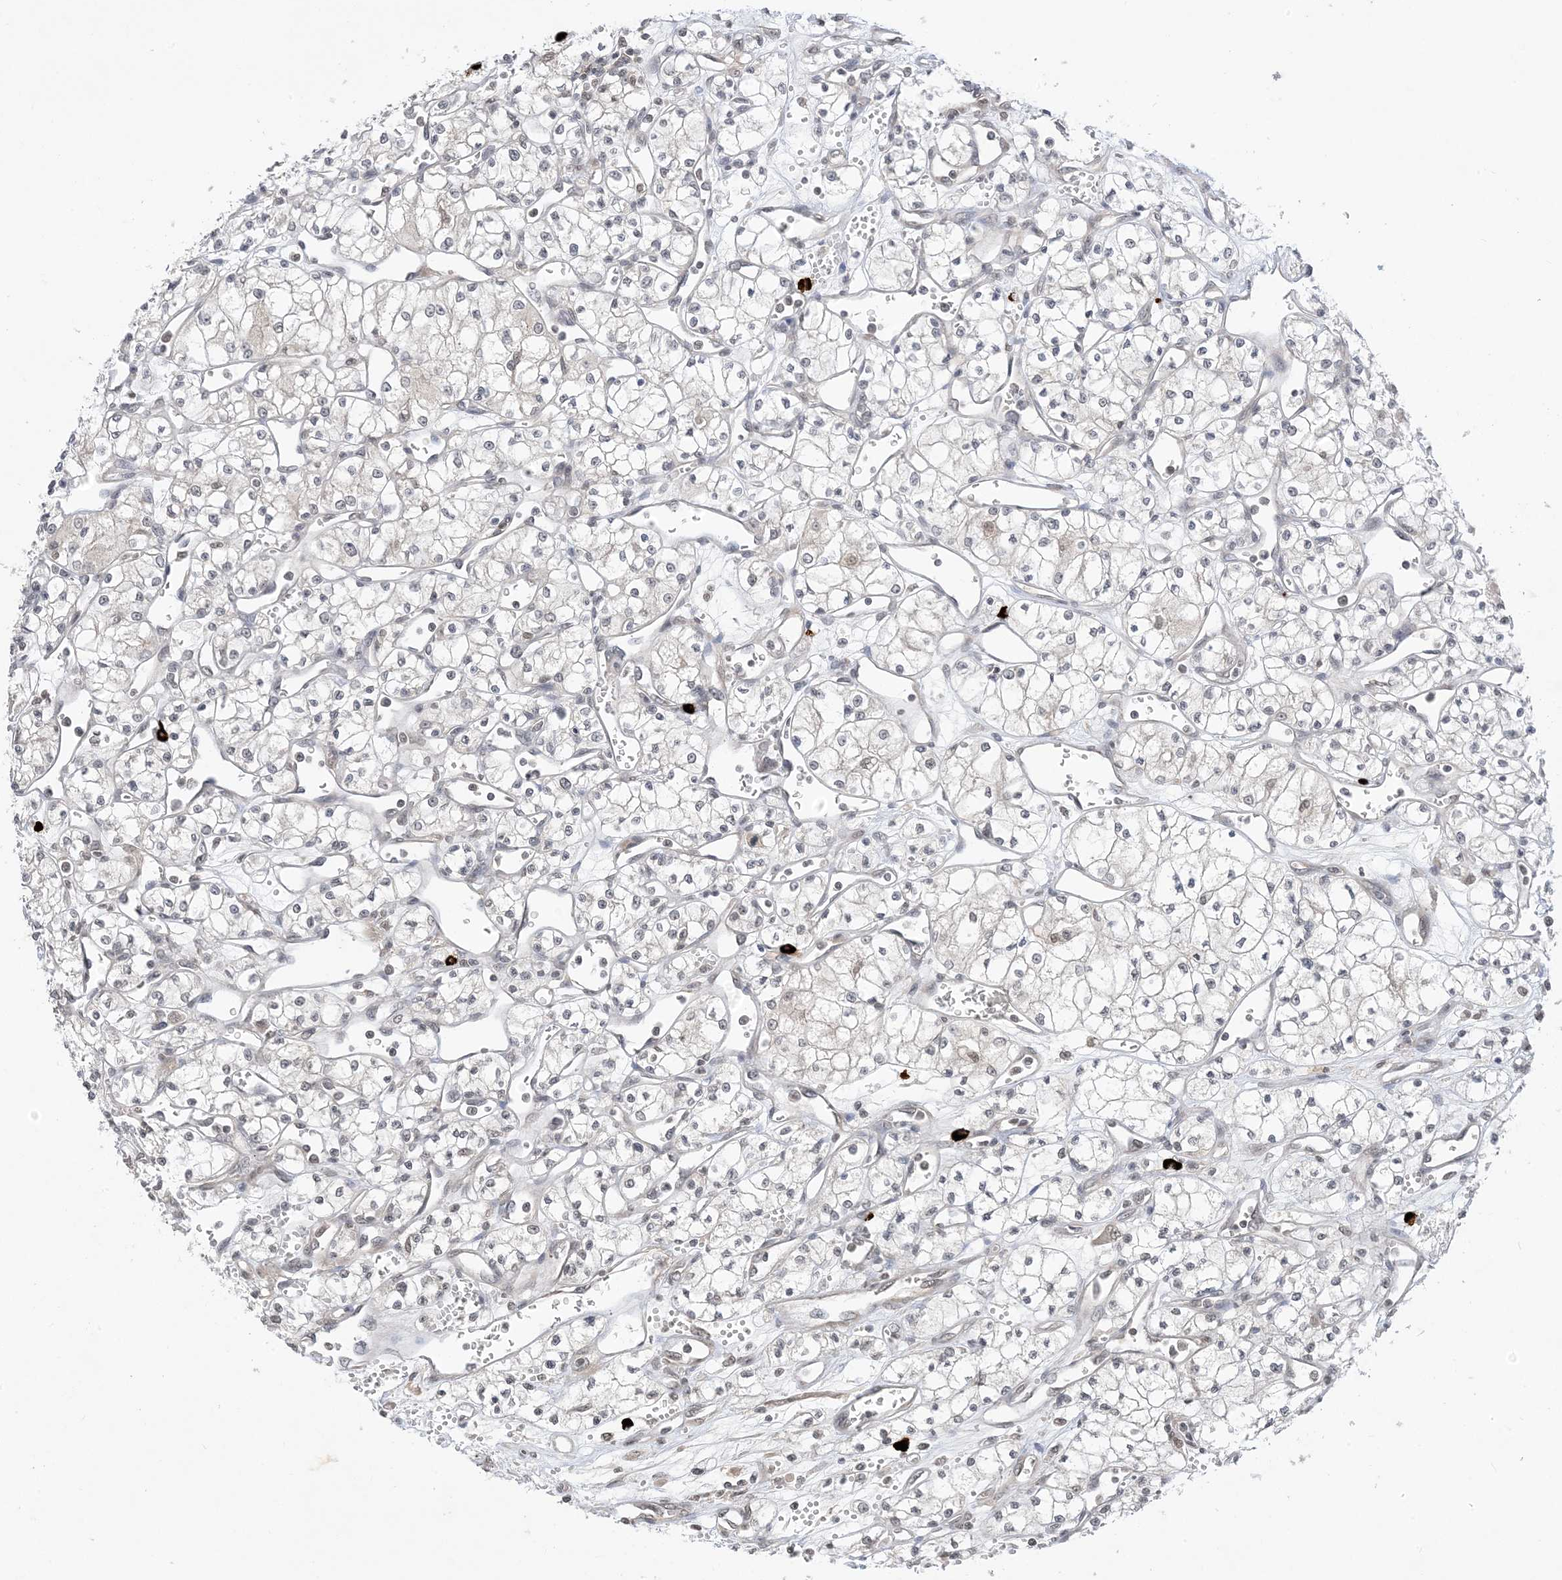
{"staining": {"intensity": "negative", "quantity": "none", "location": "none"}, "tissue": "renal cancer", "cell_type": "Tumor cells", "image_type": "cancer", "snomed": [{"axis": "morphology", "description": "Adenocarcinoma, NOS"}, {"axis": "topography", "description": "Kidney"}], "caption": "This is an immunohistochemistry histopathology image of human renal cancer. There is no positivity in tumor cells.", "gene": "RANBP9", "patient": {"sex": "male", "age": 59}}